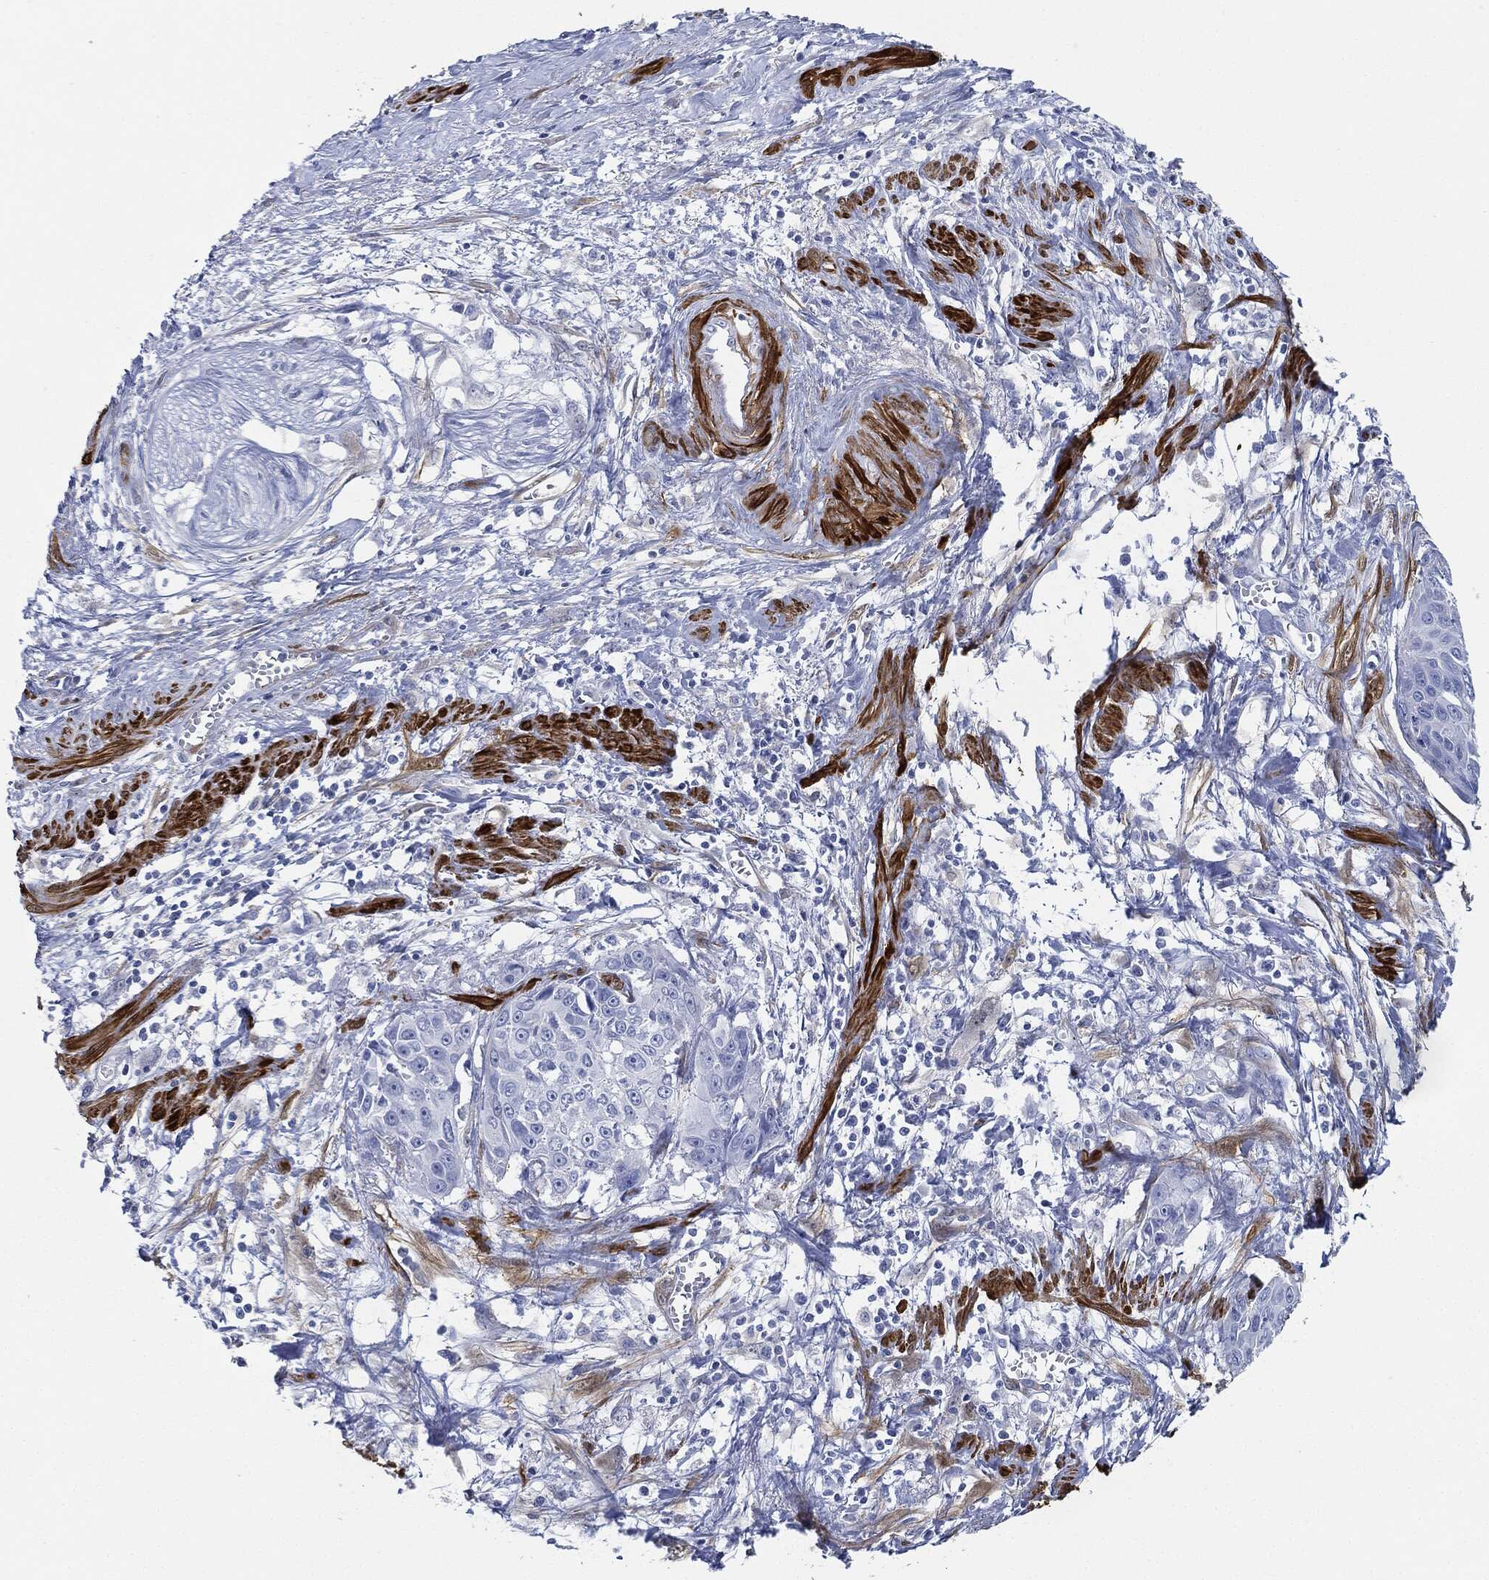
{"staining": {"intensity": "negative", "quantity": "none", "location": "none"}, "tissue": "cervical cancer", "cell_type": "Tumor cells", "image_type": "cancer", "snomed": [{"axis": "morphology", "description": "Squamous cell carcinoma, NOS"}, {"axis": "topography", "description": "Cervix"}], "caption": "Tumor cells show no significant staining in cervical cancer (squamous cell carcinoma).", "gene": "TAGLN", "patient": {"sex": "female", "age": 58}}